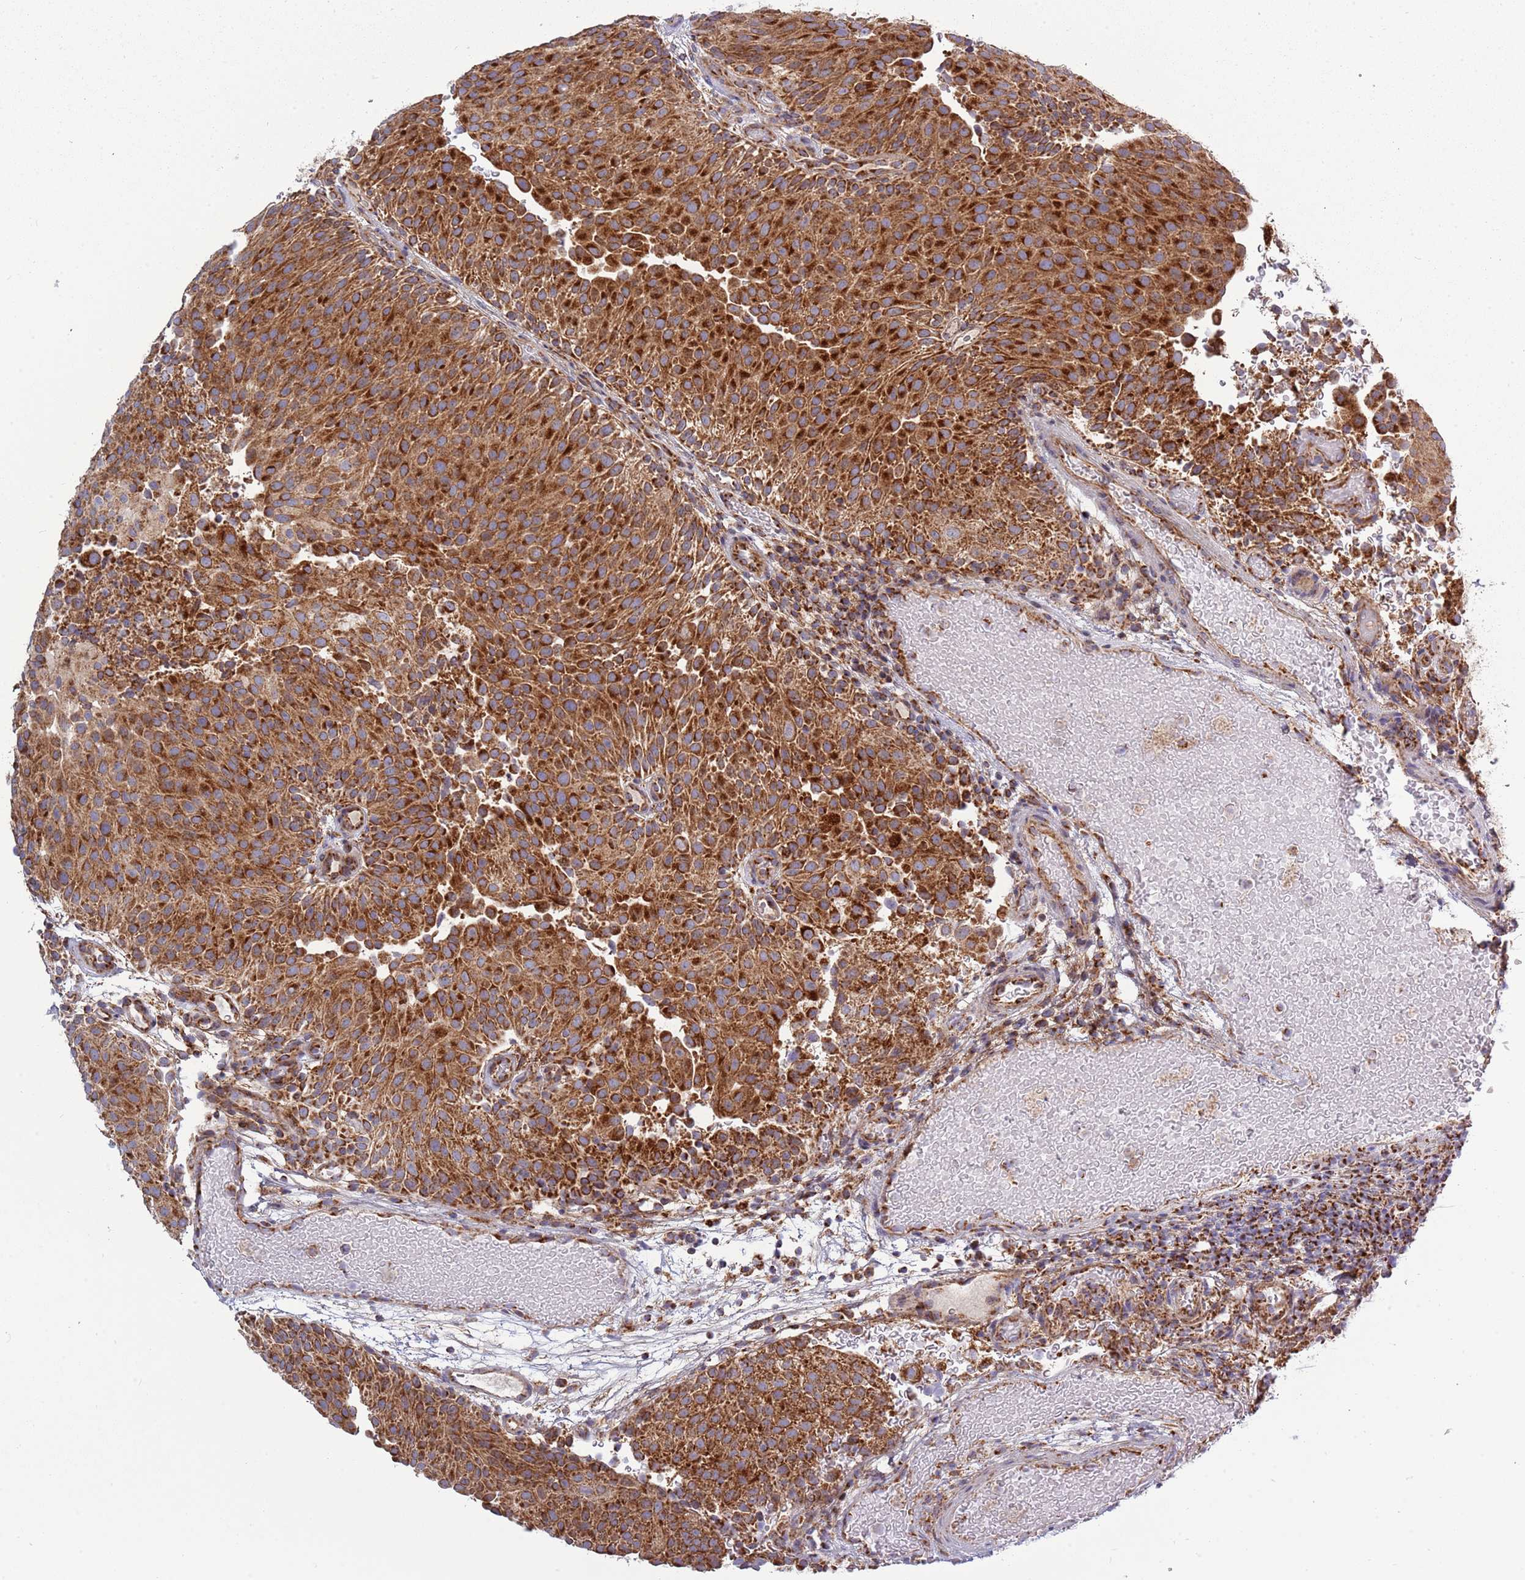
{"staining": {"intensity": "strong", "quantity": ">75%", "location": "cytoplasmic/membranous"}, "tissue": "urothelial cancer", "cell_type": "Tumor cells", "image_type": "cancer", "snomed": [{"axis": "morphology", "description": "Urothelial carcinoma, Low grade"}, {"axis": "topography", "description": "Urinary bladder"}], "caption": "Protein staining by immunohistochemistry (IHC) reveals strong cytoplasmic/membranous positivity in about >75% of tumor cells in urothelial carcinoma (low-grade).", "gene": "IRS4", "patient": {"sex": "male", "age": 78}}